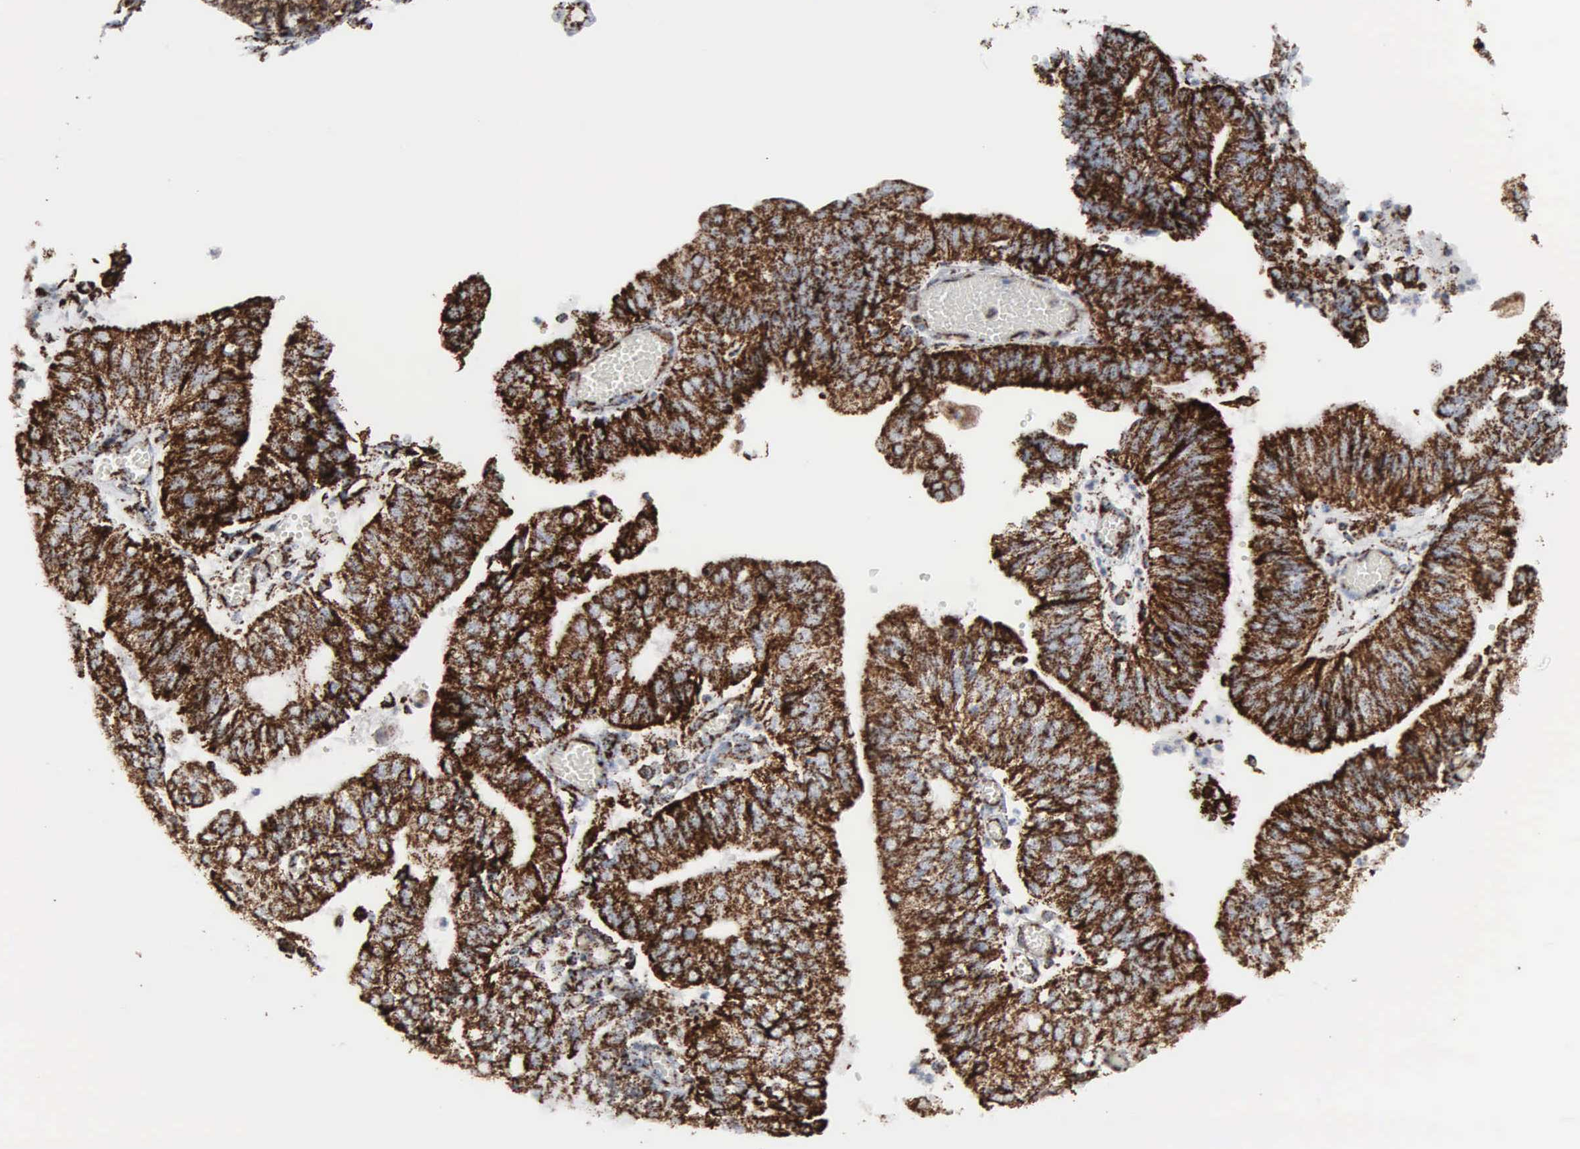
{"staining": {"intensity": "strong", "quantity": ">75%", "location": "cytoplasmic/membranous"}, "tissue": "endometrial cancer", "cell_type": "Tumor cells", "image_type": "cancer", "snomed": [{"axis": "morphology", "description": "Adenocarcinoma, NOS"}, {"axis": "topography", "description": "Endometrium"}], "caption": "Immunohistochemical staining of human endometrial cancer exhibits high levels of strong cytoplasmic/membranous staining in approximately >75% of tumor cells. The protein is stained brown, and the nuclei are stained in blue (DAB (3,3'-diaminobenzidine) IHC with brightfield microscopy, high magnification).", "gene": "HSPA9", "patient": {"sex": "female", "age": 59}}